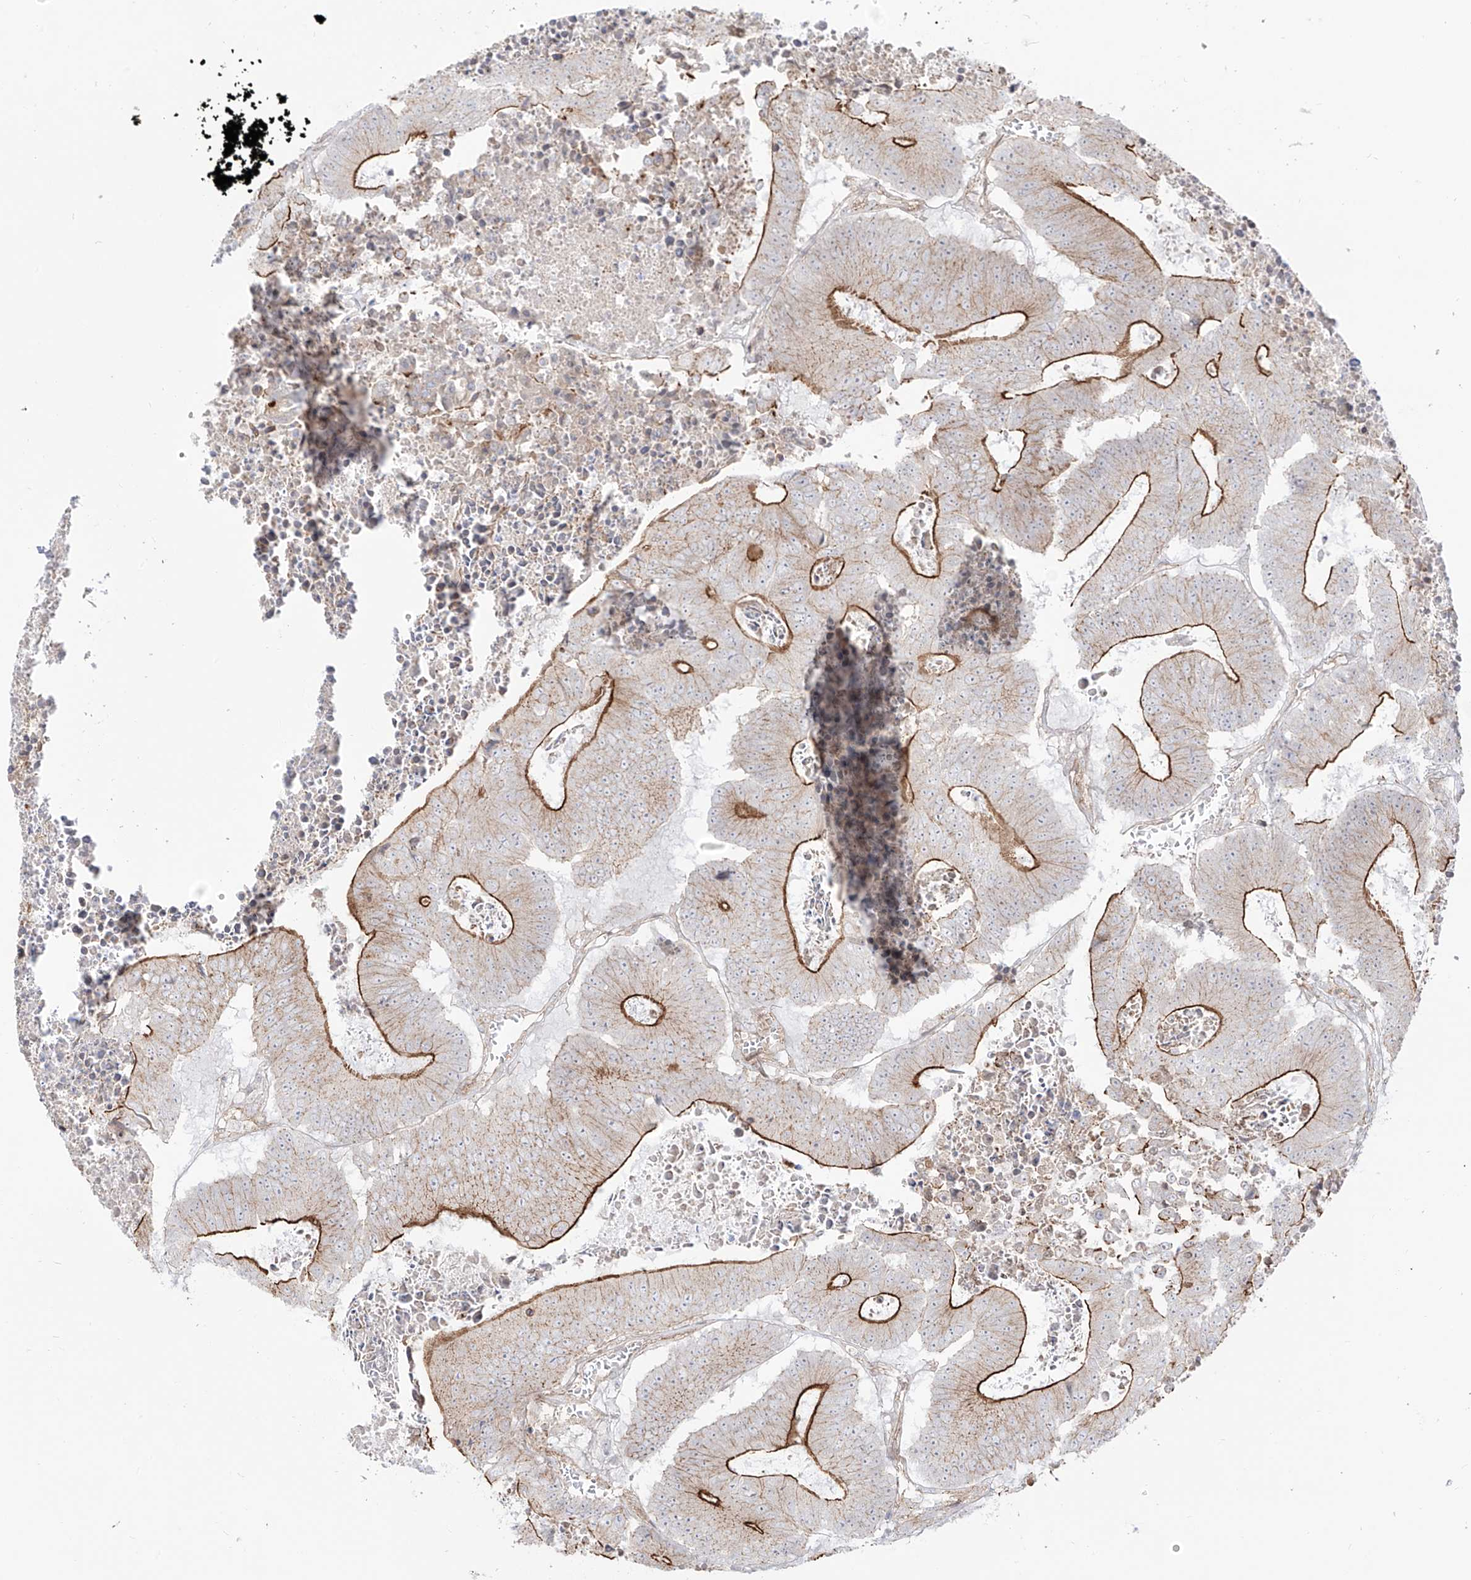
{"staining": {"intensity": "strong", "quantity": "<25%", "location": "cytoplasmic/membranous"}, "tissue": "colorectal cancer", "cell_type": "Tumor cells", "image_type": "cancer", "snomed": [{"axis": "morphology", "description": "Adenocarcinoma, NOS"}, {"axis": "topography", "description": "Colon"}], "caption": "Protein expression analysis of colorectal adenocarcinoma shows strong cytoplasmic/membranous positivity in about <25% of tumor cells.", "gene": "ZNF180", "patient": {"sex": "male", "age": 87}}